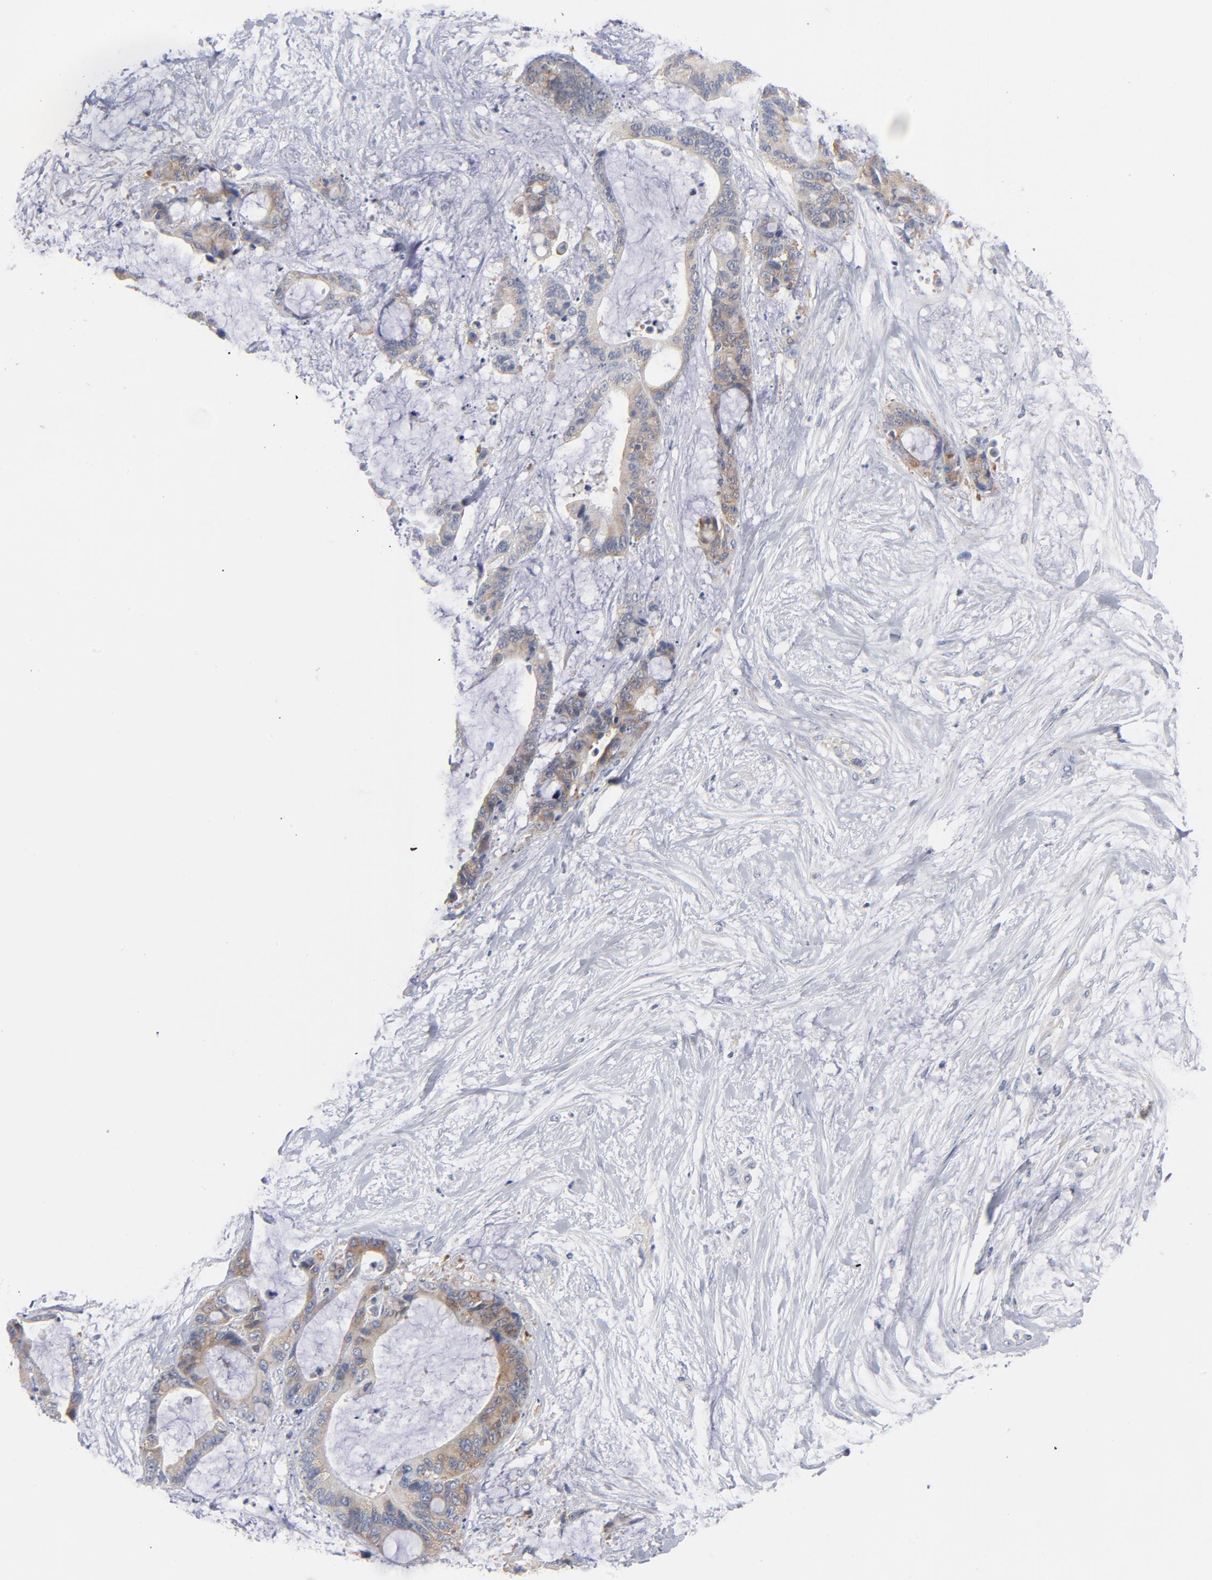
{"staining": {"intensity": "moderate", "quantity": "25%-75%", "location": "cytoplasmic/membranous"}, "tissue": "liver cancer", "cell_type": "Tumor cells", "image_type": "cancer", "snomed": [{"axis": "morphology", "description": "Cholangiocarcinoma"}, {"axis": "topography", "description": "Liver"}], "caption": "Liver cancer (cholangiocarcinoma) tissue reveals moderate cytoplasmic/membranous positivity in approximately 25%-75% of tumor cells", "gene": "CD86", "patient": {"sex": "female", "age": 73}}